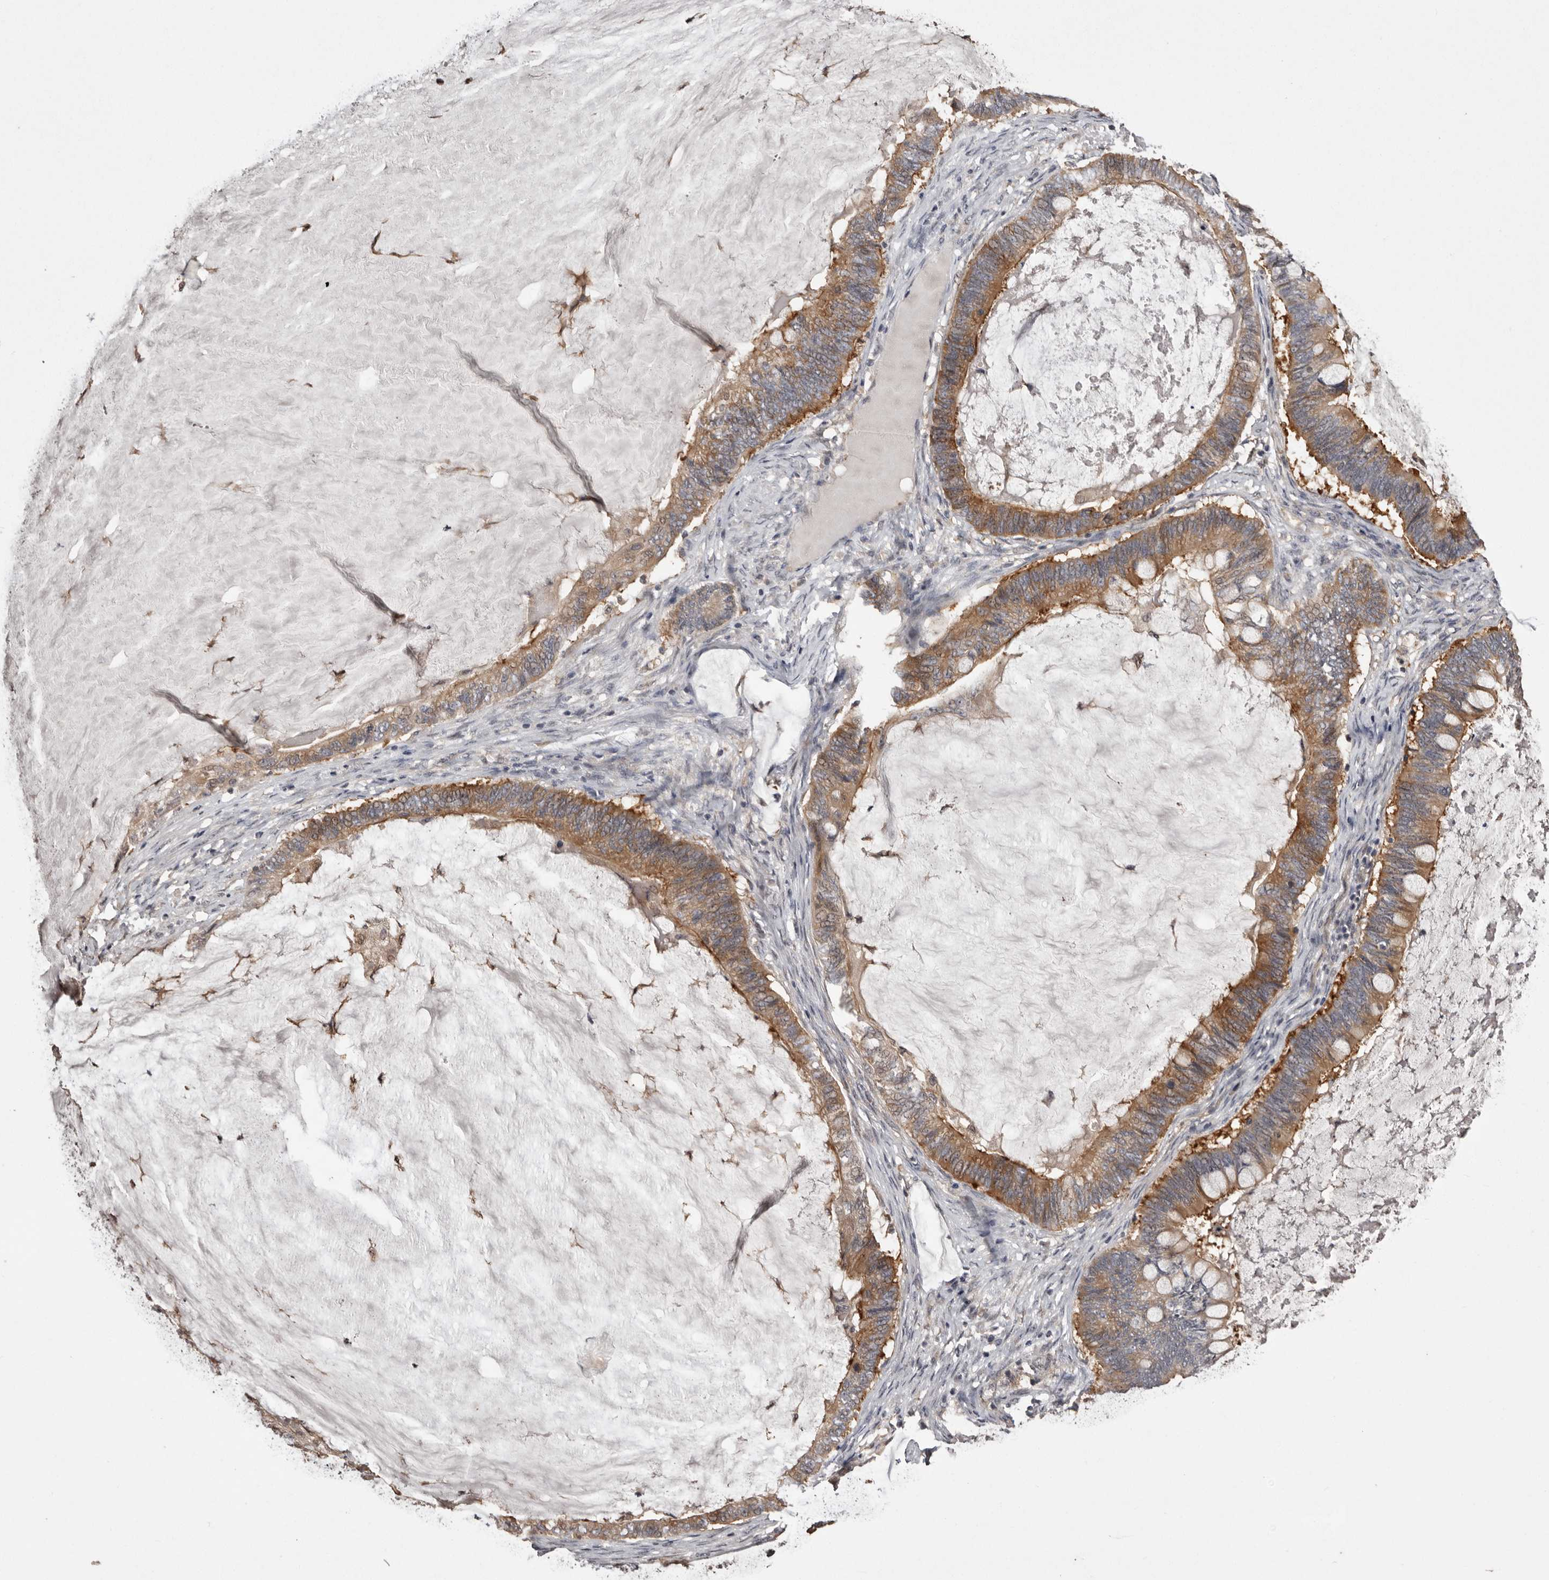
{"staining": {"intensity": "moderate", "quantity": ">75%", "location": "cytoplasmic/membranous"}, "tissue": "ovarian cancer", "cell_type": "Tumor cells", "image_type": "cancer", "snomed": [{"axis": "morphology", "description": "Cystadenocarcinoma, mucinous, NOS"}, {"axis": "topography", "description": "Ovary"}], "caption": "This photomicrograph shows immunohistochemistry staining of ovarian cancer, with medium moderate cytoplasmic/membranous expression in approximately >75% of tumor cells.", "gene": "DARS1", "patient": {"sex": "female", "age": 61}}